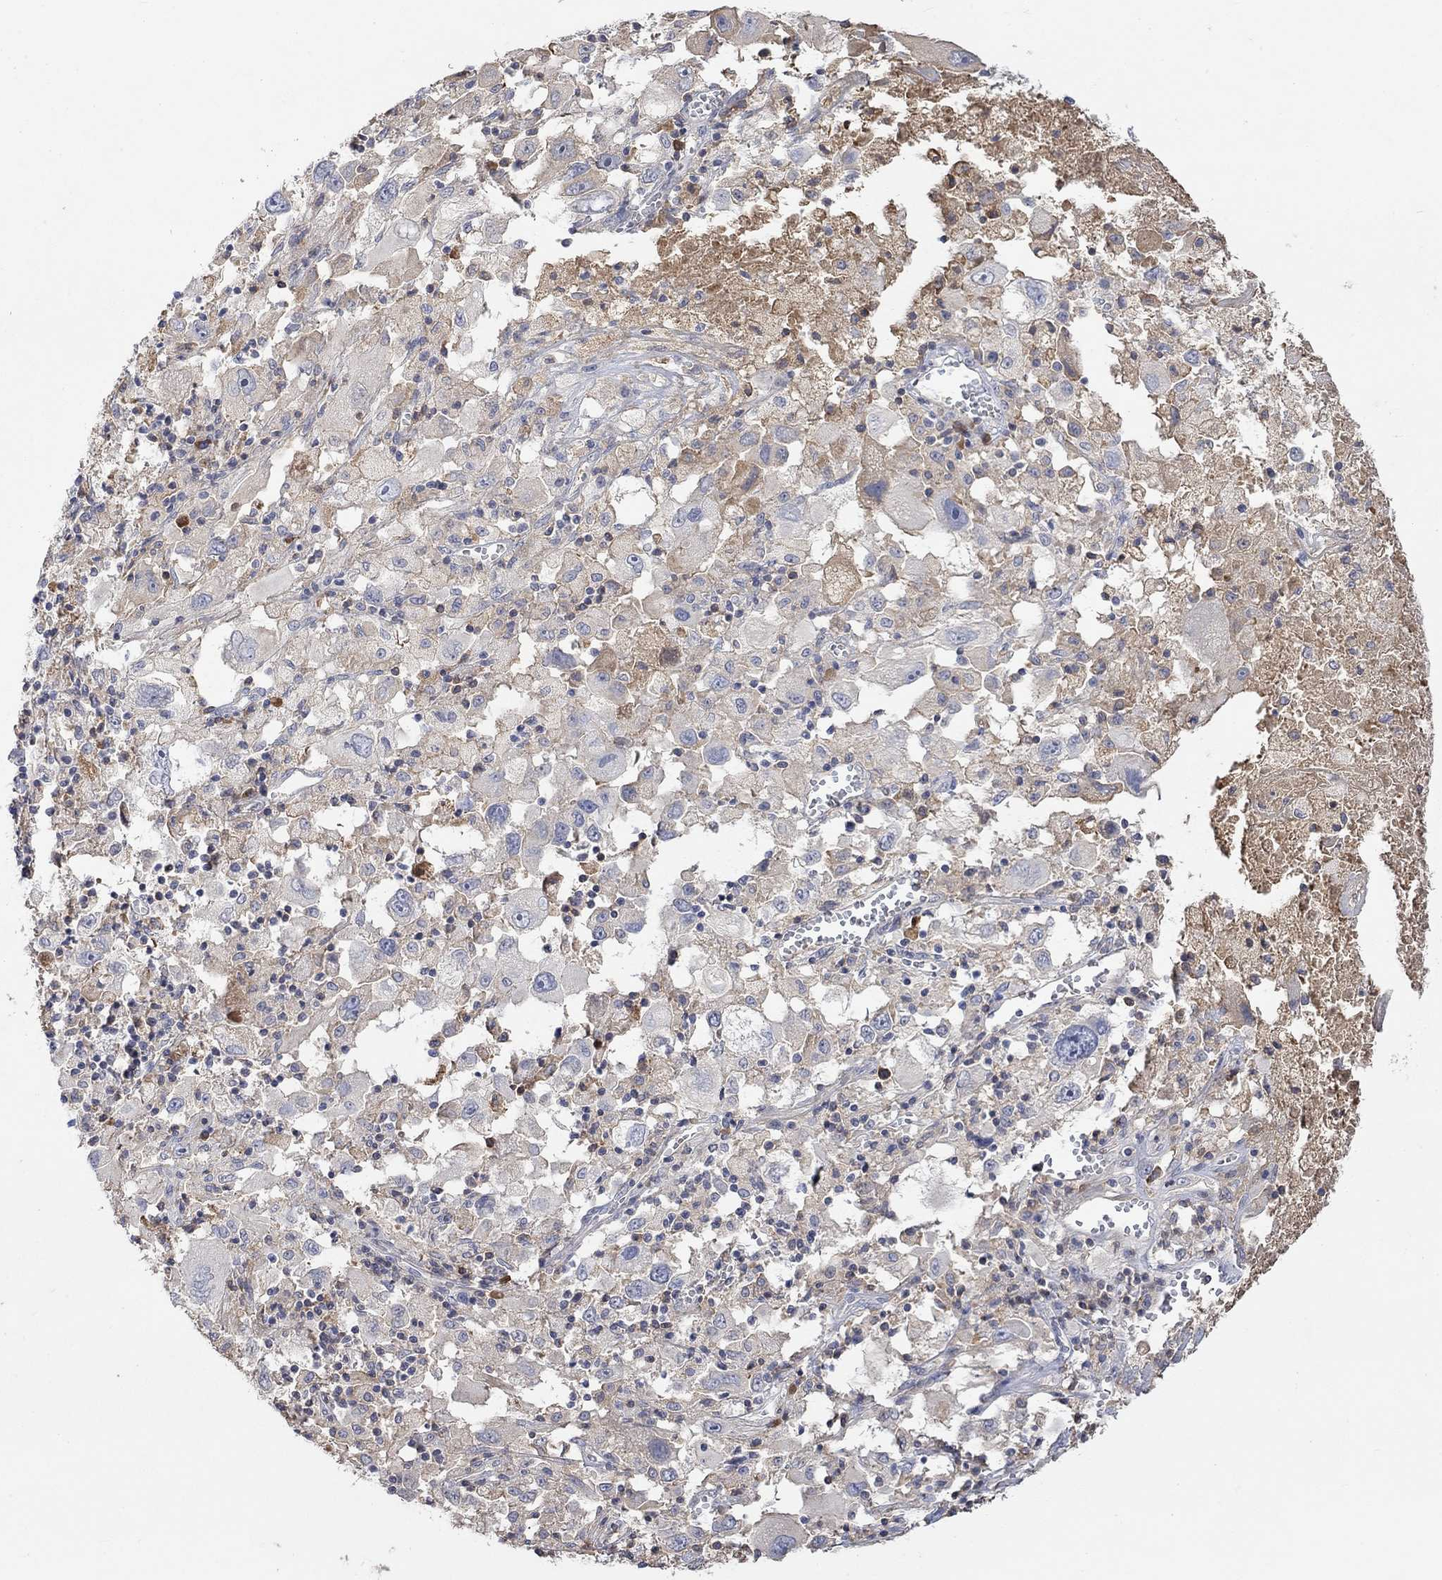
{"staining": {"intensity": "weak", "quantity": "<25%", "location": "cytoplasmic/membranous"}, "tissue": "melanoma", "cell_type": "Tumor cells", "image_type": "cancer", "snomed": [{"axis": "morphology", "description": "Malignant melanoma, Metastatic site"}, {"axis": "topography", "description": "Soft tissue"}], "caption": "There is no significant positivity in tumor cells of malignant melanoma (metastatic site).", "gene": "MSTN", "patient": {"sex": "male", "age": 50}}